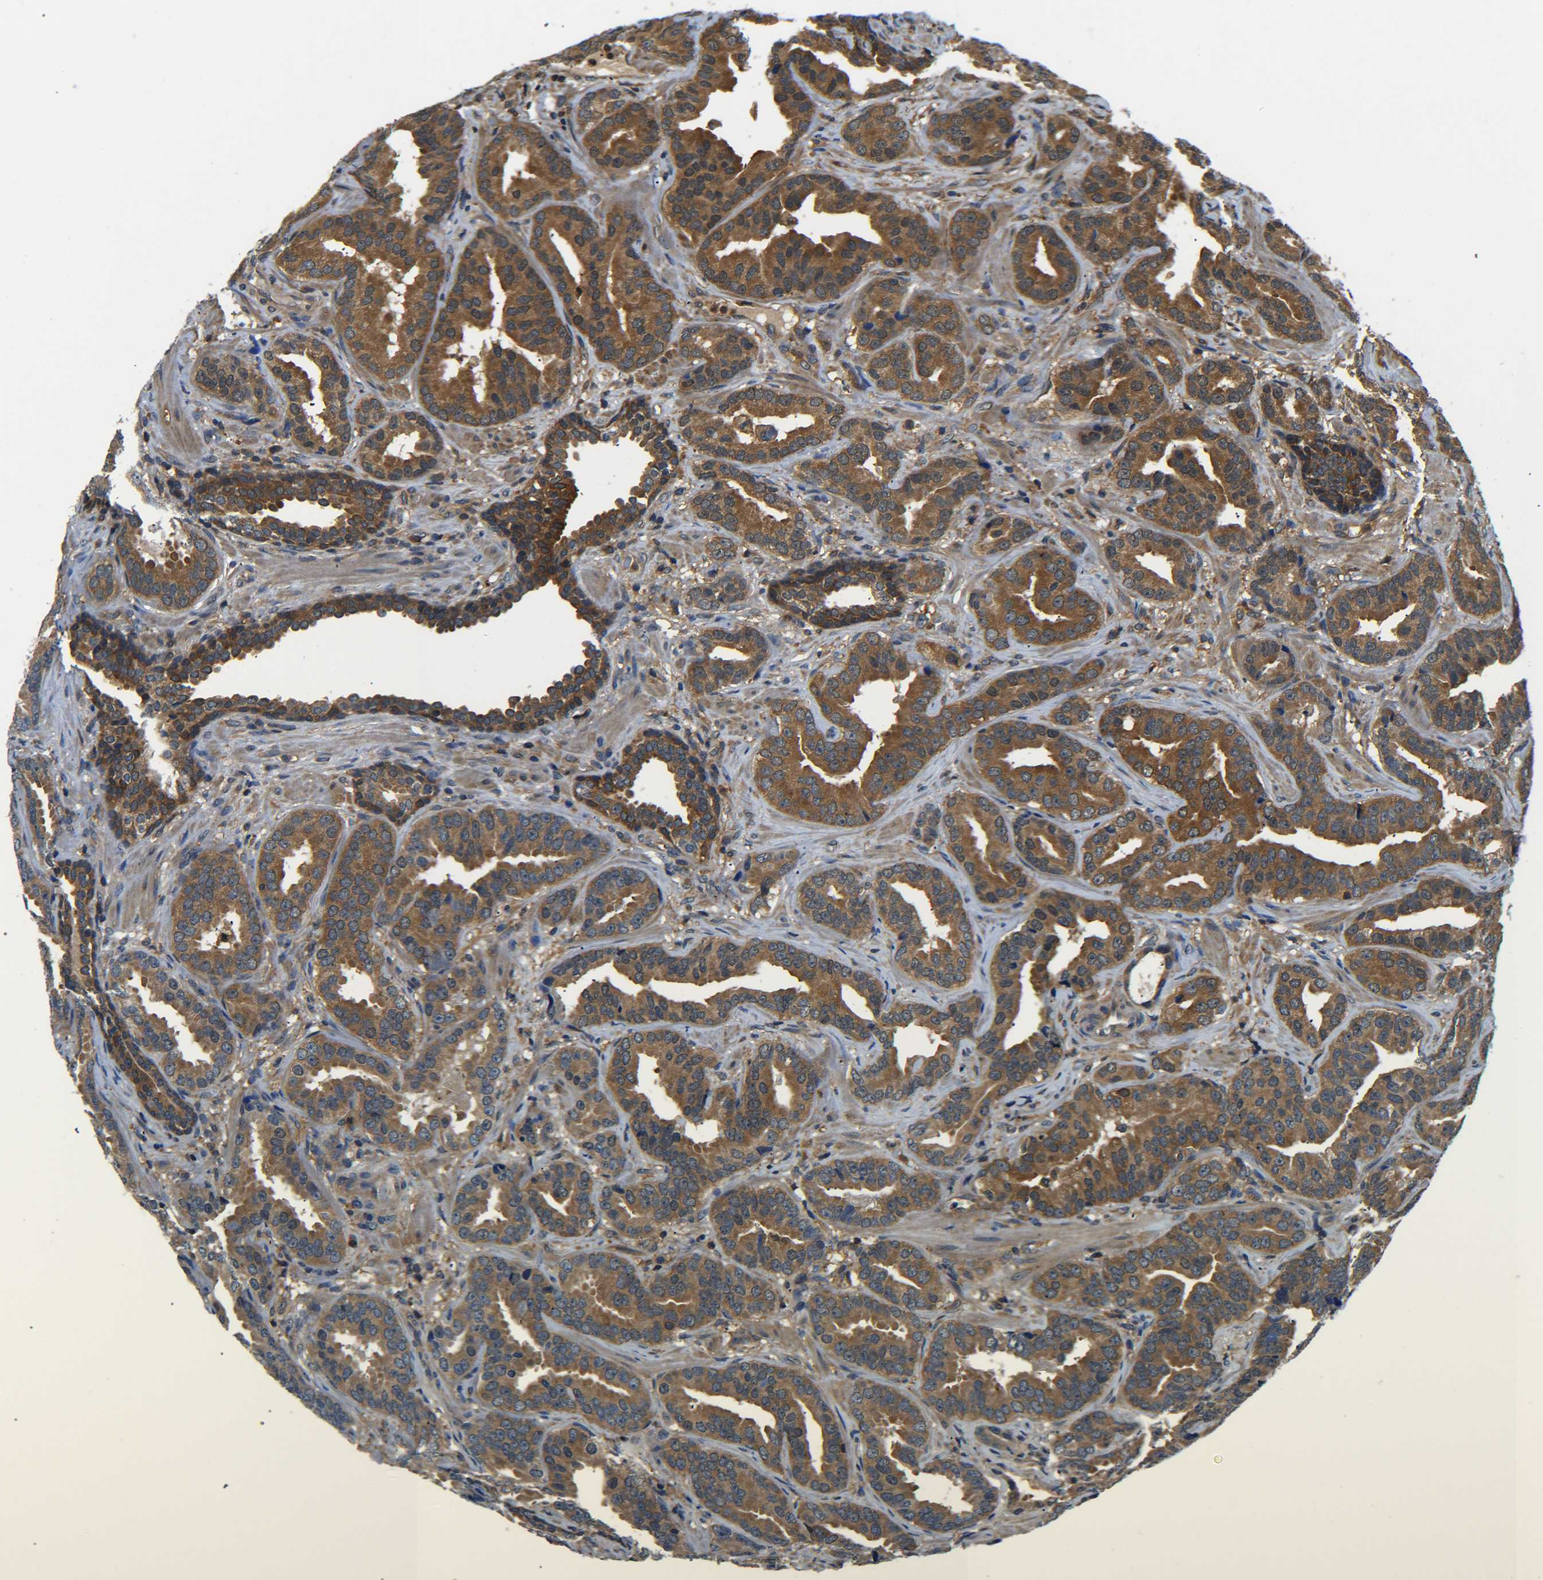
{"staining": {"intensity": "strong", "quantity": ">75%", "location": "cytoplasmic/membranous"}, "tissue": "prostate cancer", "cell_type": "Tumor cells", "image_type": "cancer", "snomed": [{"axis": "morphology", "description": "Adenocarcinoma, Low grade"}, {"axis": "topography", "description": "Prostate"}], "caption": "Prostate adenocarcinoma (low-grade) stained with a brown dye displays strong cytoplasmic/membranous positive positivity in approximately >75% of tumor cells.", "gene": "PREB", "patient": {"sex": "male", "age": 59}}